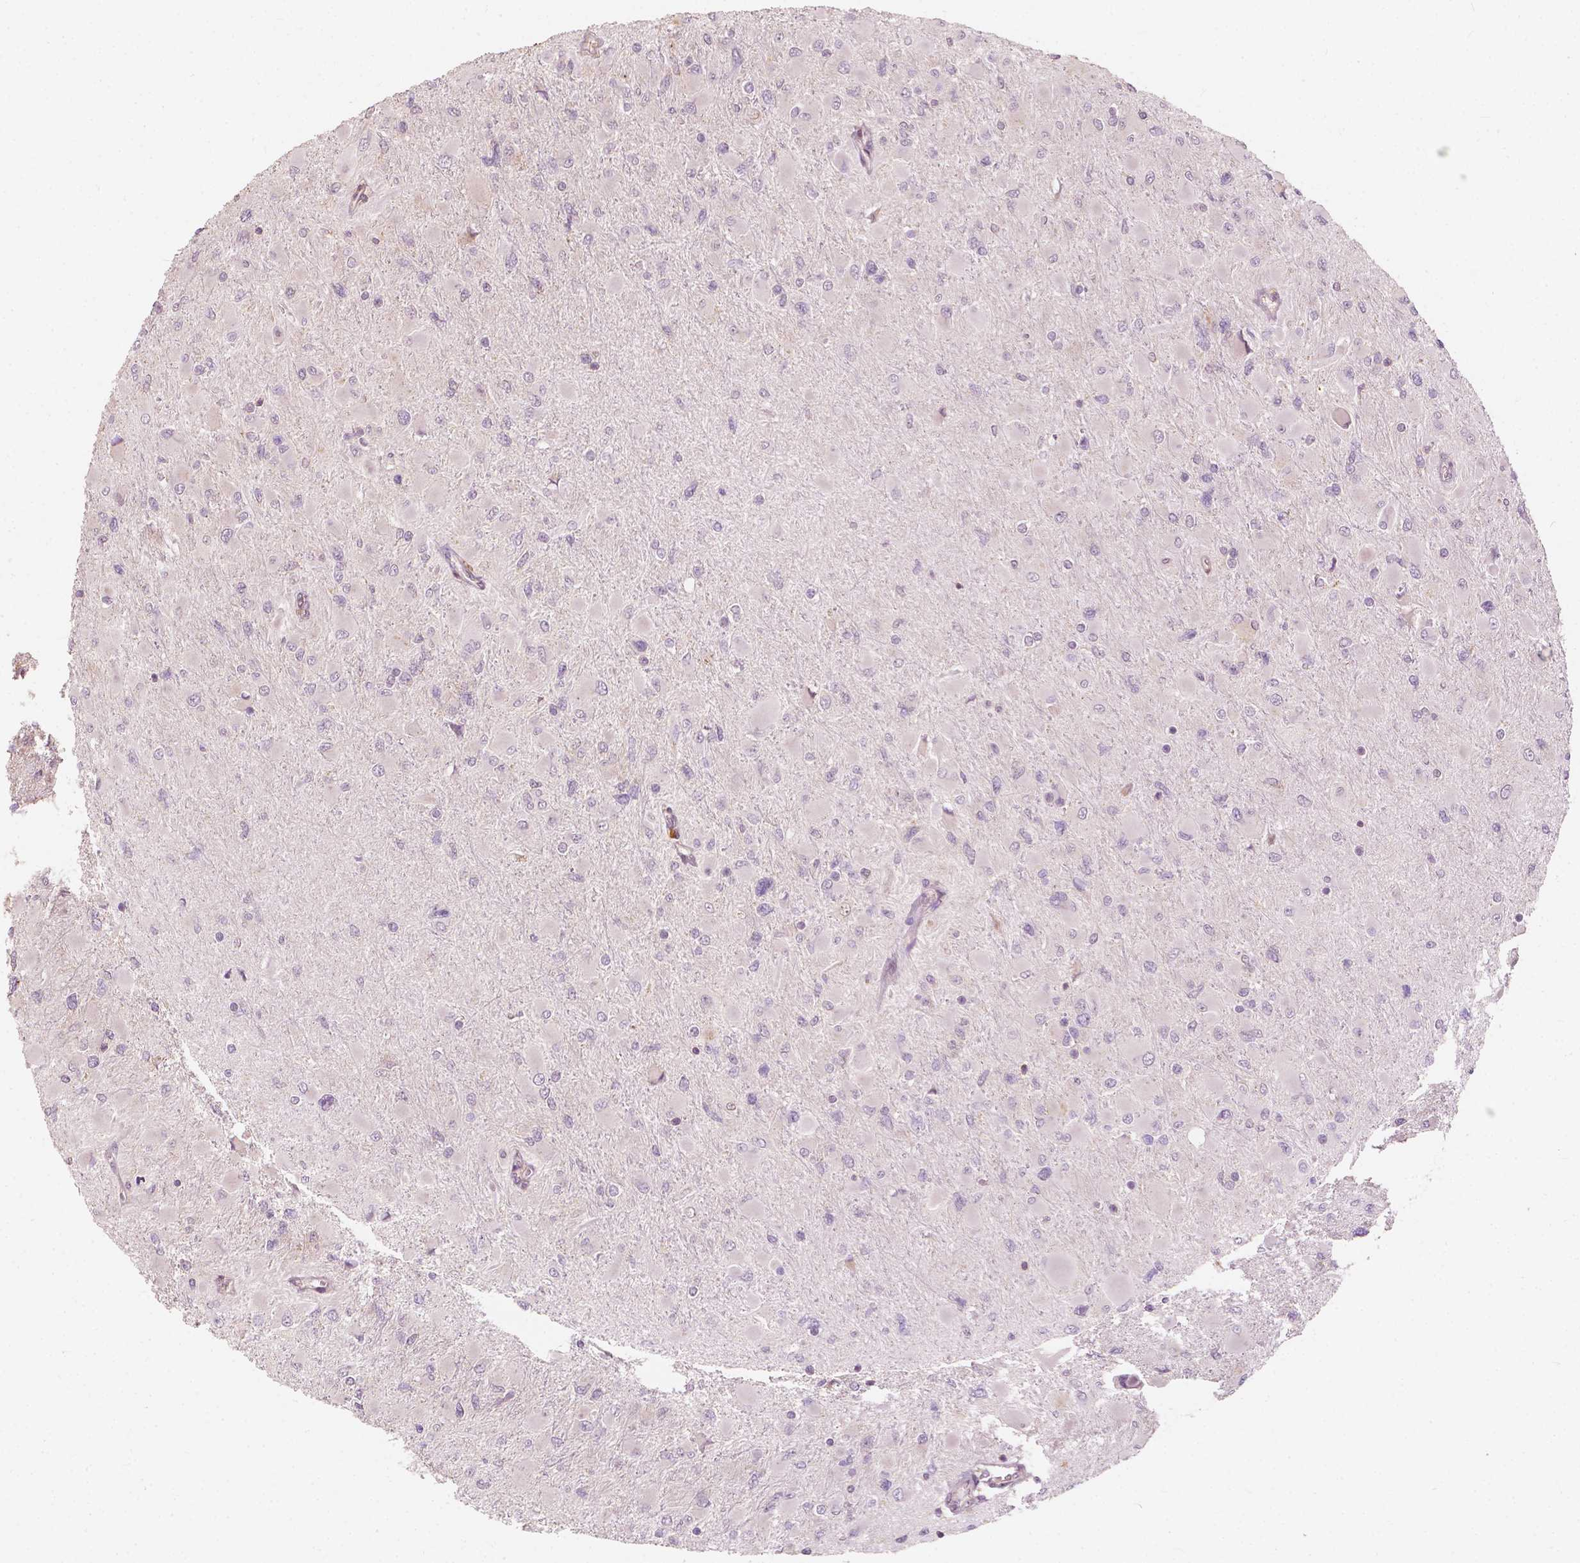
{"staining": {"intensity": "negative", "quantity": "none", "location": "none"}, "tissue": "glioma", "cell_type": "Tumor cells", "image_type": "cancer", "snomed": [{"axis": "morphology", "description": "Glioma, malignant, High grade"}, {"axis": "topography", "description": "Cerebral cortex"}], "caption": "Human malignant high-grade glioma stained for a protein using IHC reveals no positivity in tumor cells.", "gene": "G3BP1", "patient": {"sex": "female", "age": 36}}